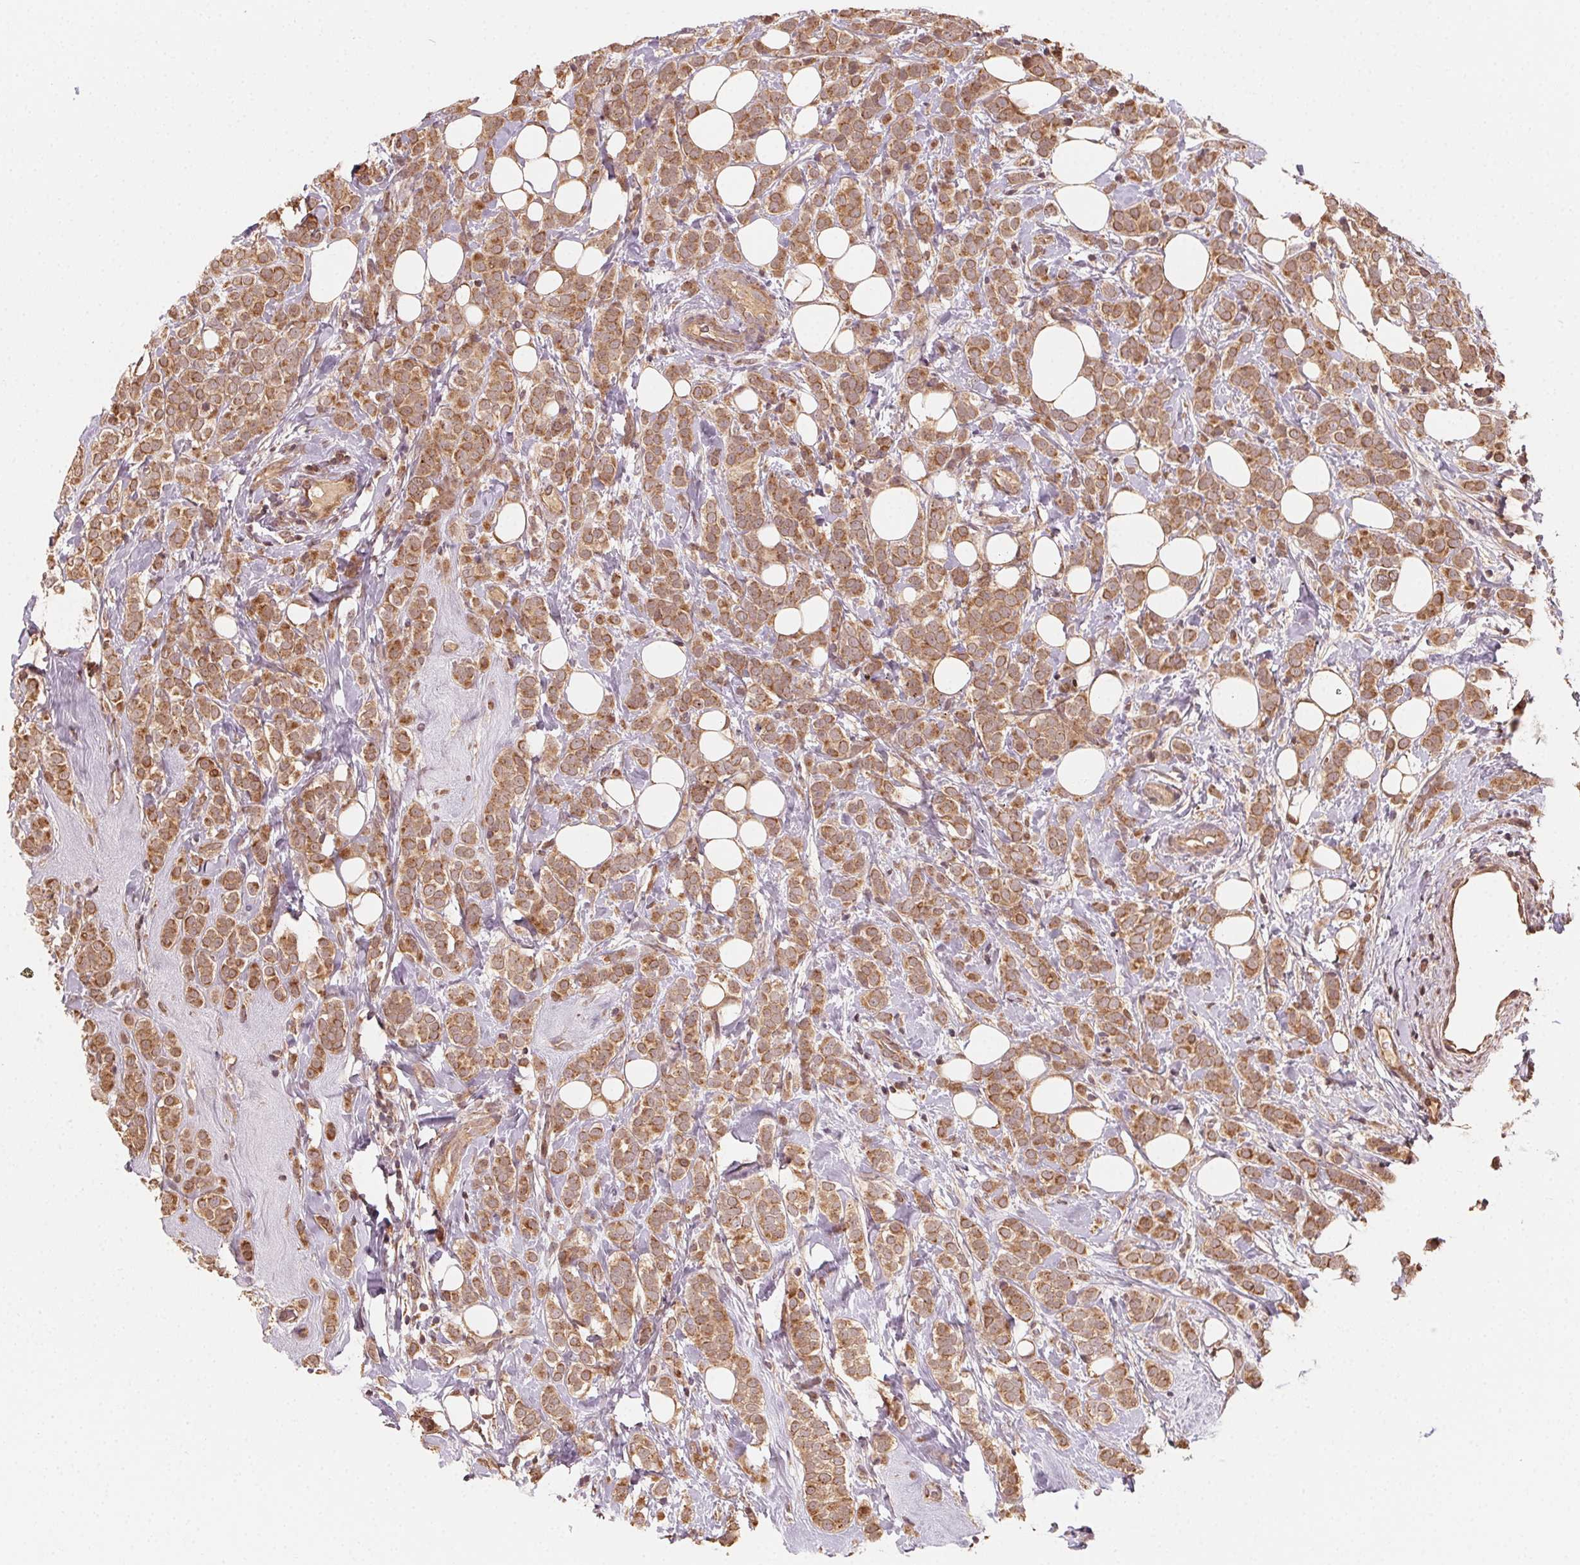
{"staining": {"intensity": "moderate", "quantity": ">75%", "location": "cytoplasmic/membranous"}, "tissue": "breast cancer", "cell_type": "Tumor cells", "image_type": "cancer", "snomed": [{"axis": "morphology", "description": "Lobular carcinoma"}, {"axis": "topography", "description": "Breast"}], "caption": "IHC (DAB) staining of human breast cancer reveals moderate cytoplasmic/membranous protein positivity in about >75% of tumor cells.", "gene": "WBP2", "patient": {"sex": "female", "age": 49}}